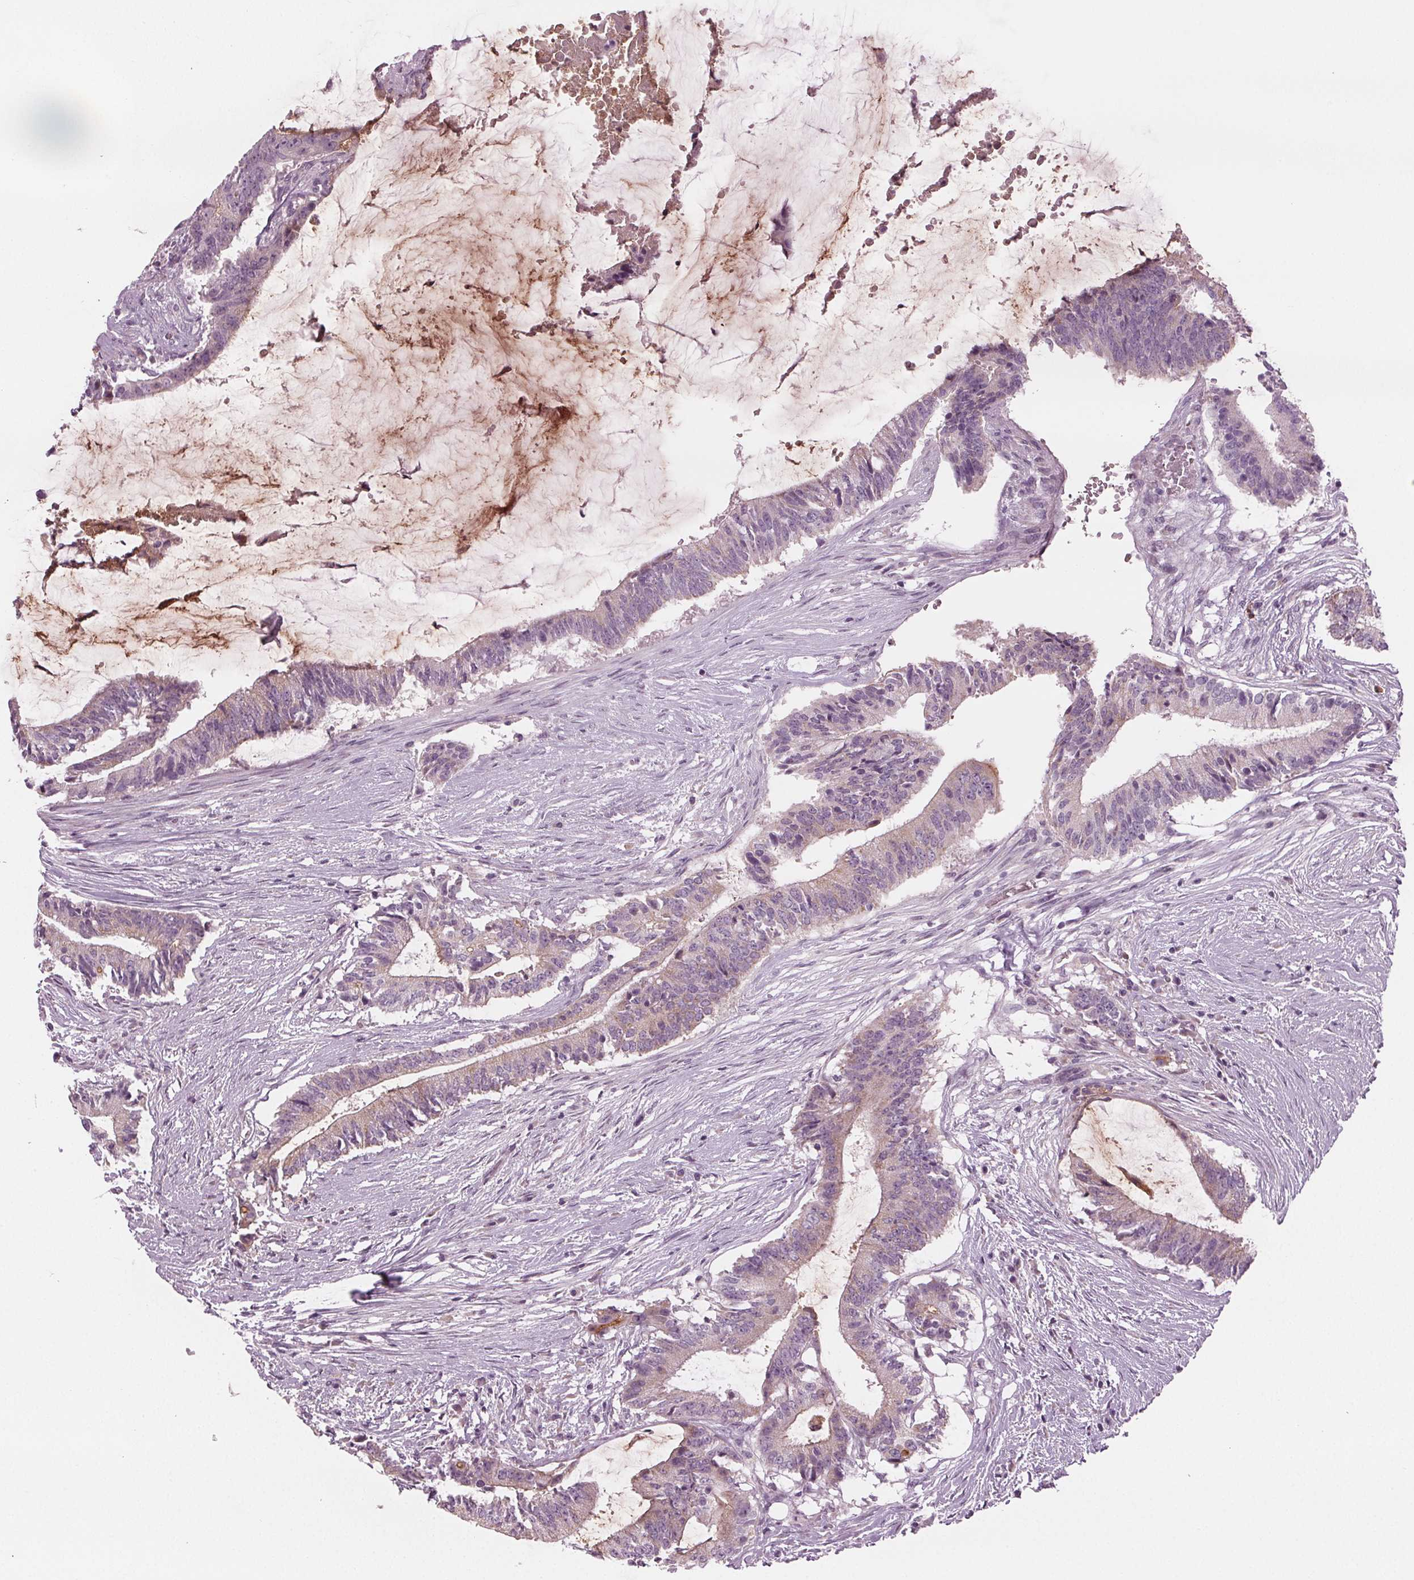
{"staining": {"intensity": "negative", "quantity": "none", "location": "none"}, "tissue": "colorectal cancer", "cell_type": "Tumor cells", "image_type": "cancer", "snomed": [{"axis": "morphology", "description": "Adenocarcinoma, NOS"}, {"axis": "topography", "description": "Colon"}], "caption": "Adenocarcinoma (colorectal) was stained to show a protein in brown. There is no significant expression in tumor cells. (Immunohistochemistry, brightfield microscopy, high magnification).", "gene": "PRAP1", "patient": {"sex": "female", "age": 43}}